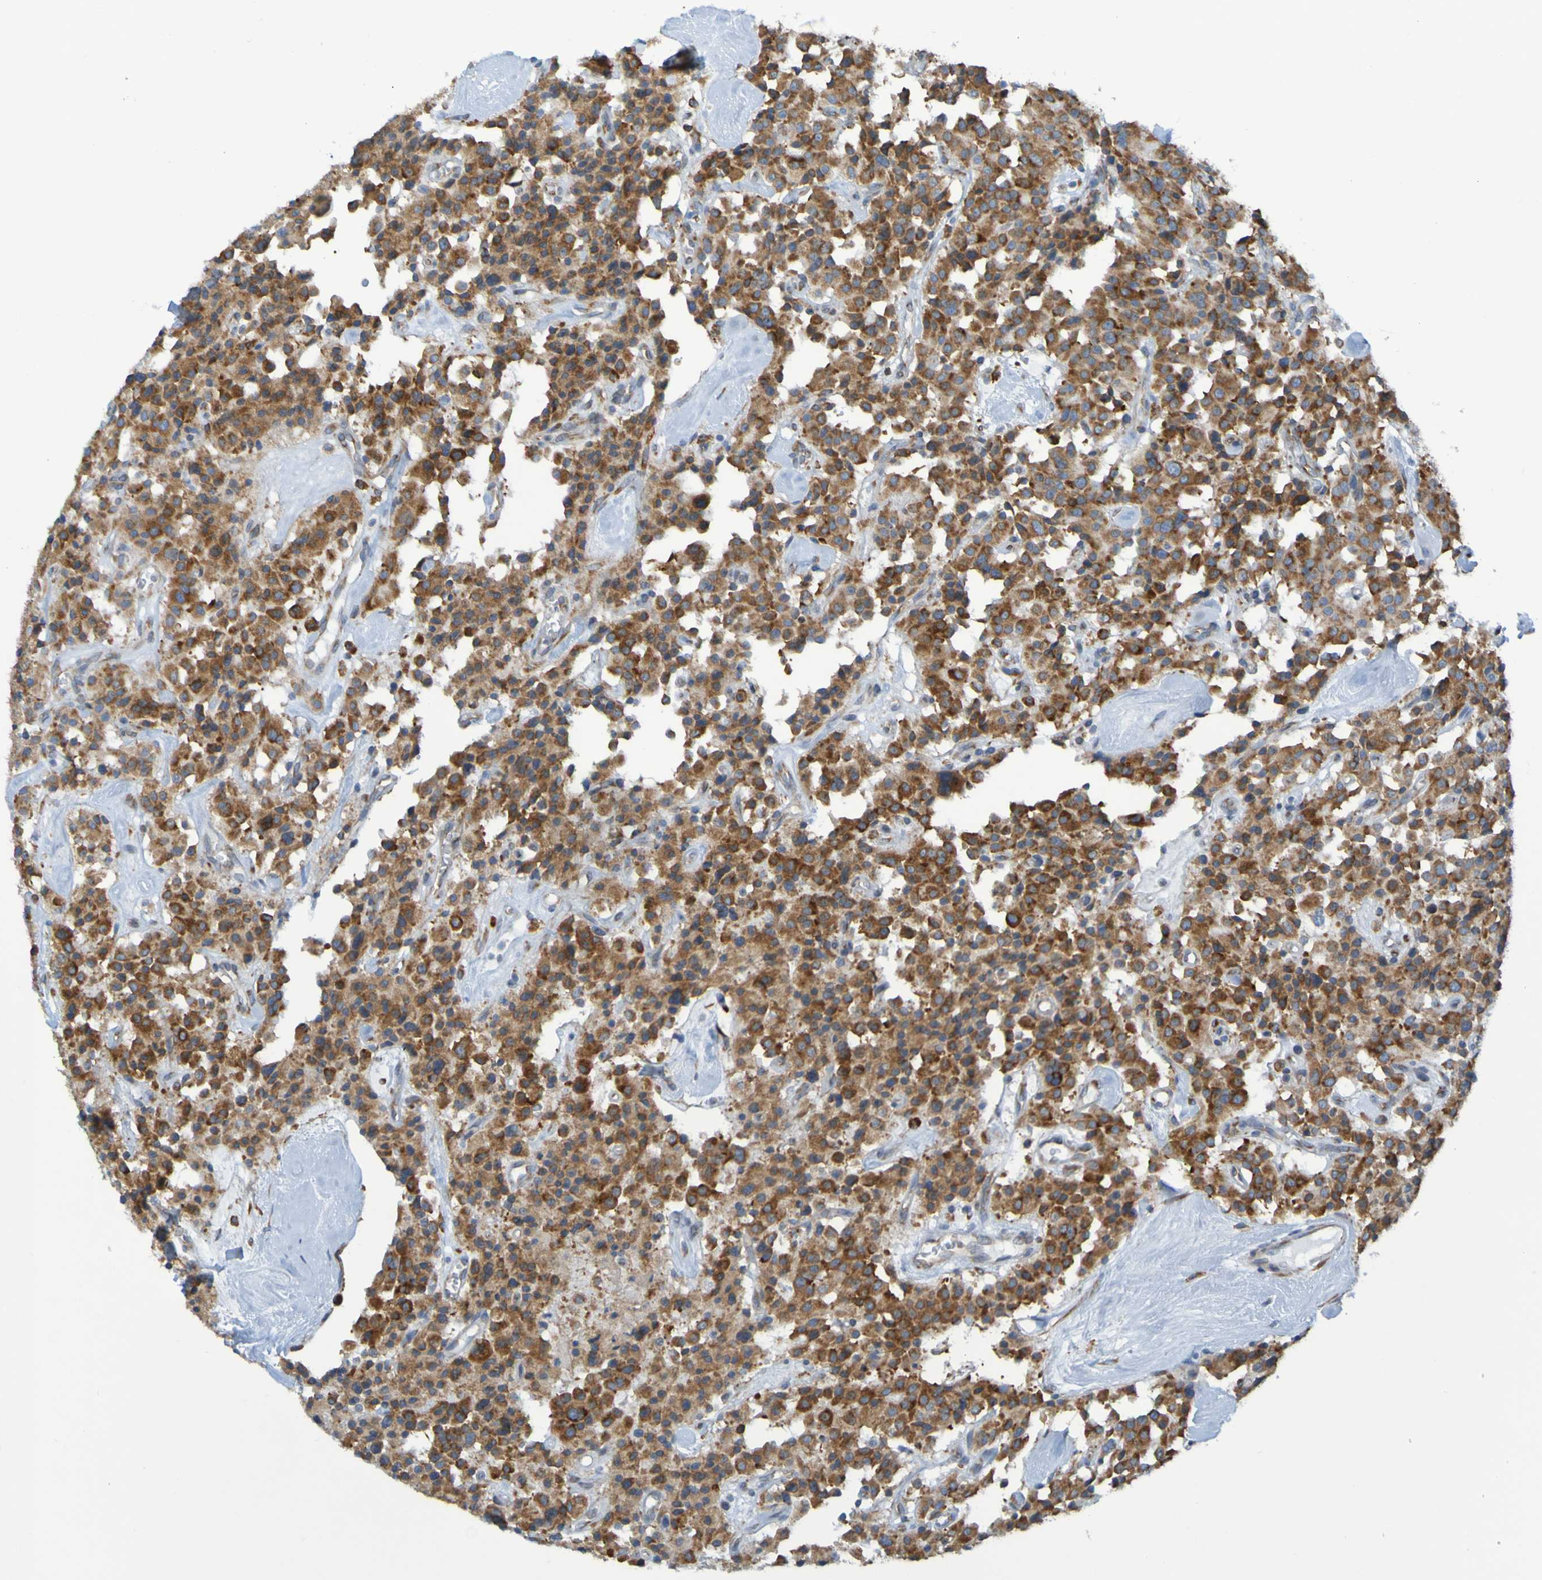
{"staining": {"intensity": "moderate", "quantity": ">75%", "location": "cytoplasmic/membranous"}, "tissue": "carcinoid", "cell_type": "Tumor cells", "image_type": "cancer", "snomed": [{"axis": "morphology", "description": "Carcinoid, malignant, NOS"}, {"axis": "topography", "description": "Lung"}], "caption": "A high-resolution histopathology image shows immunohistochemistry staining of malignant carcinoid, which displays moderate cytoplasmic/membranous expression in approximately >75% of tumor cells.", "gene": "SSR1", "patient": {"sex": "male", "age": 30}}